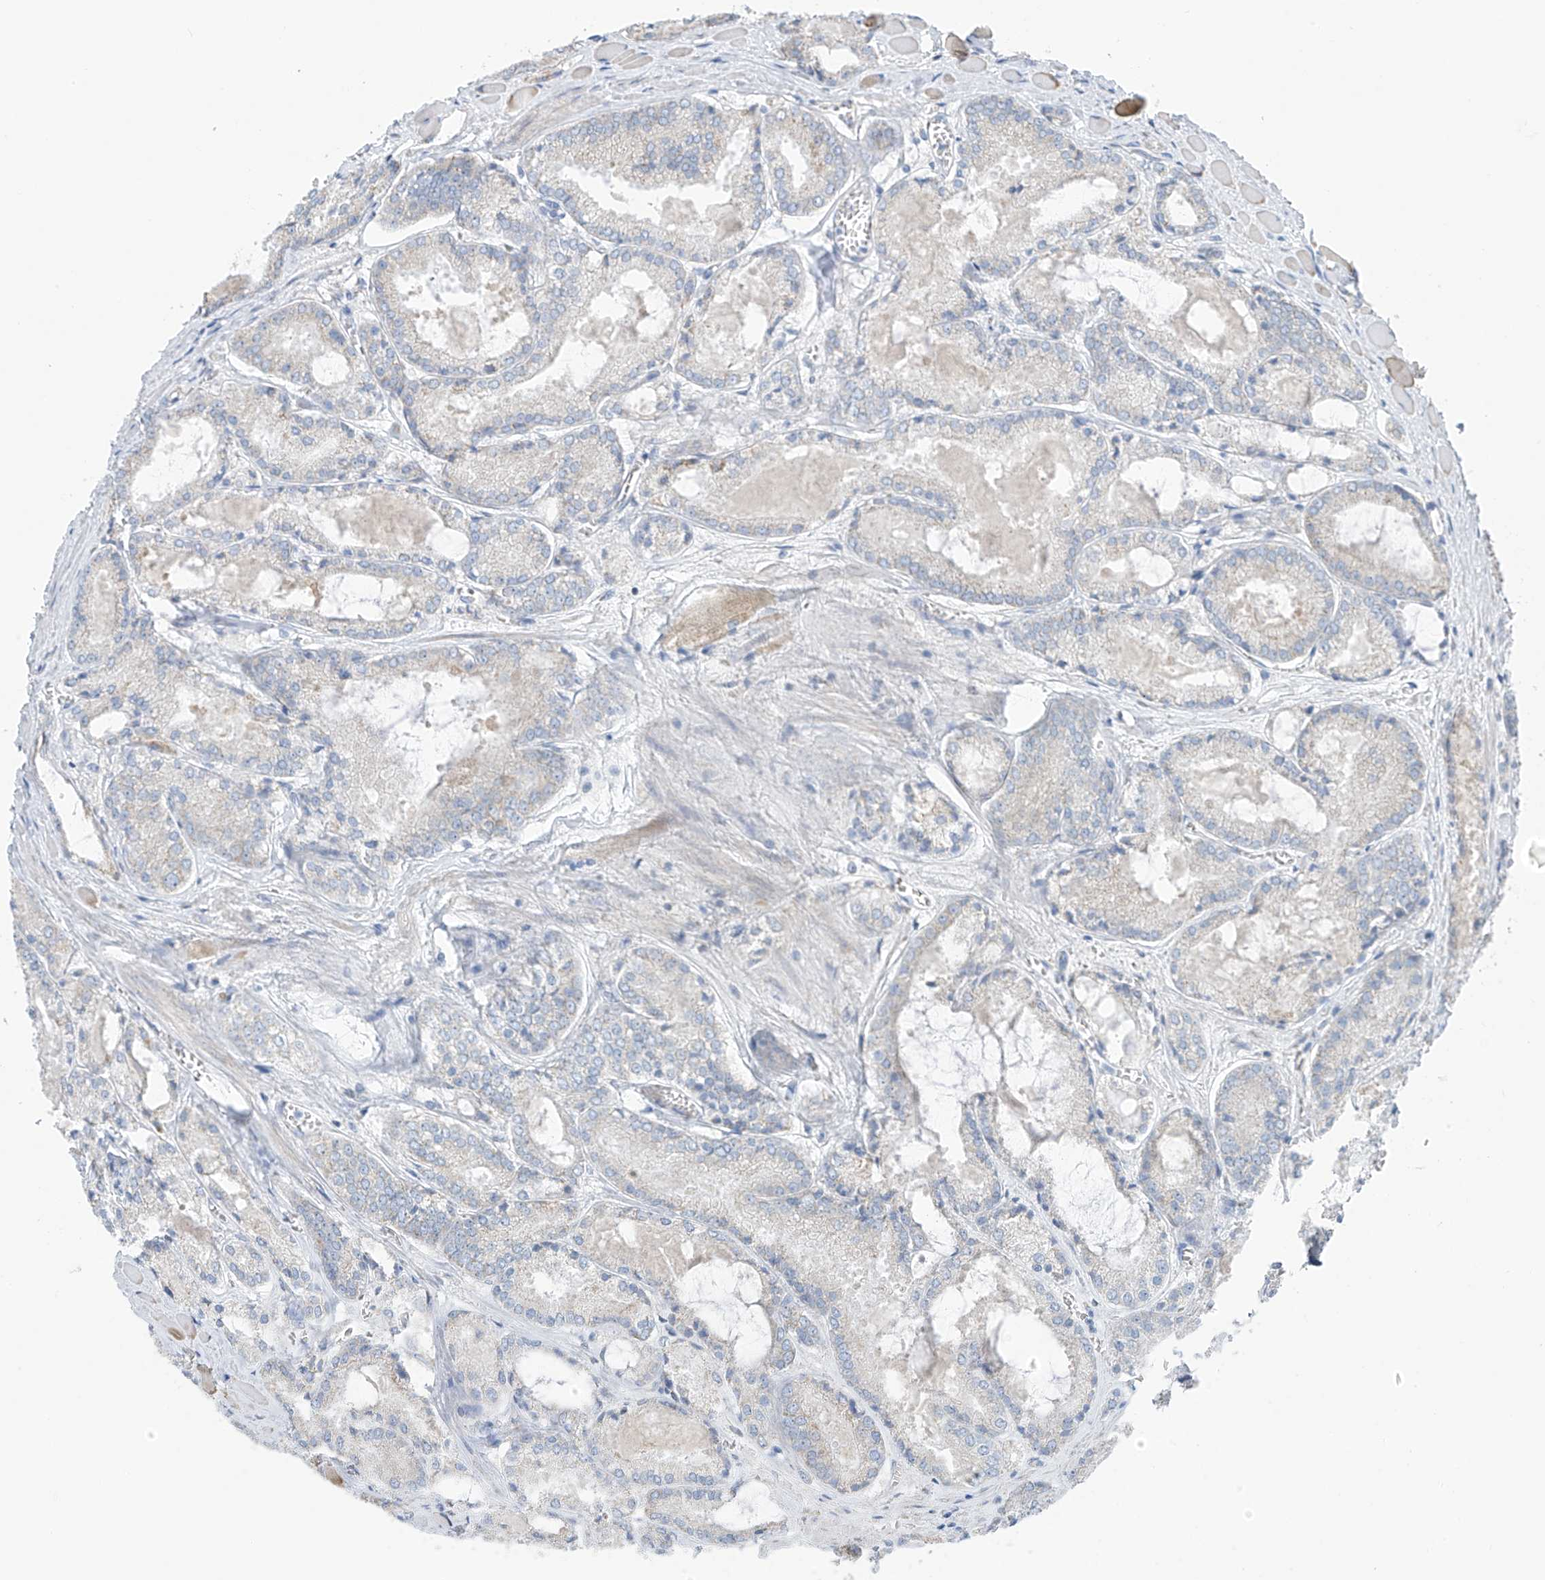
{"staining": {"intensity": "negative", "quantity": "none", "location": "none"}, "tissue": "prostate cancer", "cell_type": "Tumor cells", "image_type": "cancer", "snomed": [{"axis": "morphology", "description": "Adenocarcinoma, Low grade"}, {"axis": "topography", "description": "Prostate"}], "caption": "Tumor cells show no significant positivity in low-grade adenocarcinoma (prostate).", "gene": "EOMES", "patient": {"sex": "male", "age": 67}}